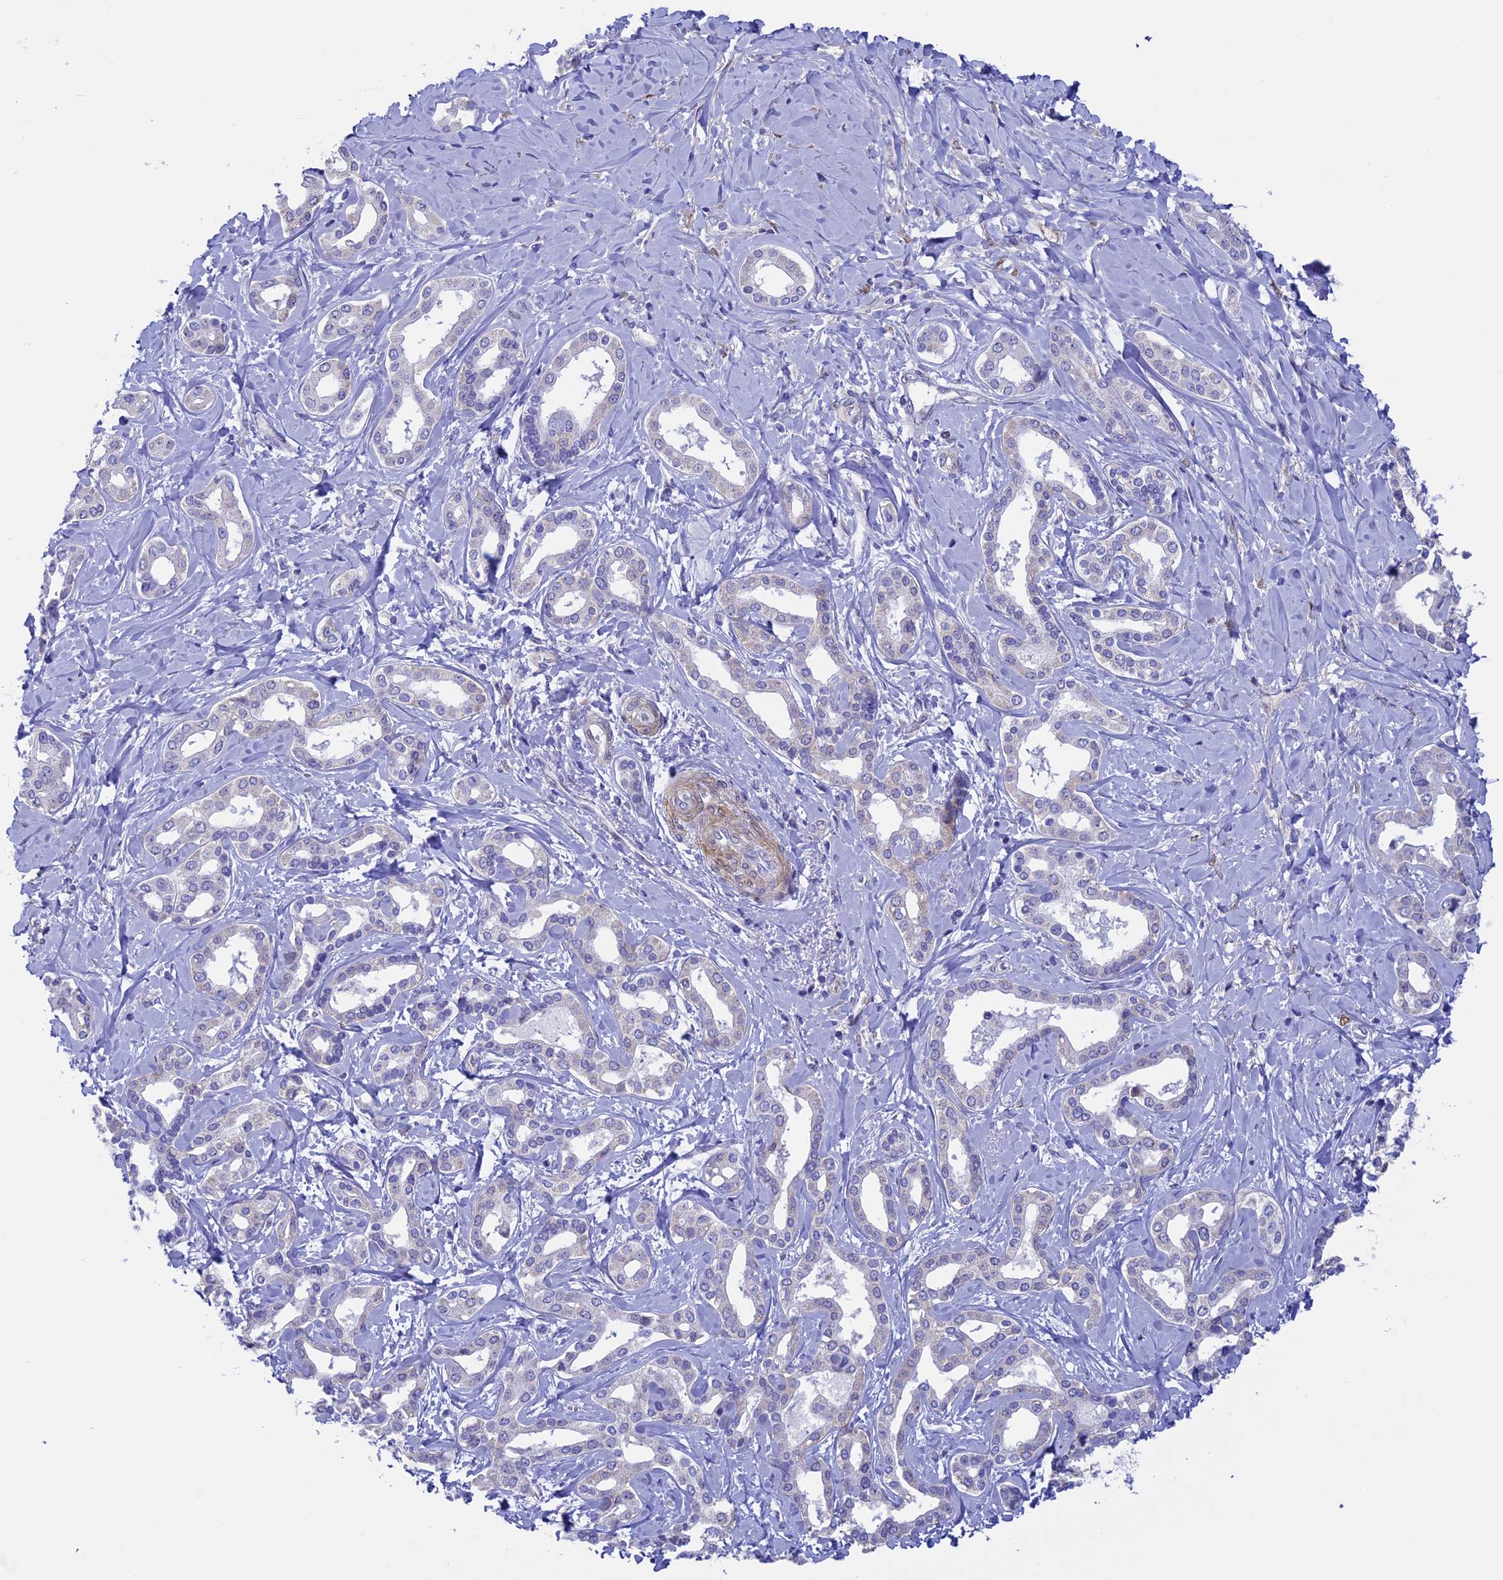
{"staining": {"intensity": "negative", "quantity": "none", "location": "none"}, "tissue": "liver cancer", "cell_type": "Tumor cells", "image_type": "cancer", "snomed": [{"axis": "morphology", "description": "Cholangiocarcinoma"}, {"axis": "topography", "description": "Liver"}], "caption": "This is a image of IHC staining of liver cancer, which shows no expression in tumor cells. (DAB (3,3'-diaminobenzidine) immunohistochemistry (IHC) visualized using brightfield microscopy, high magnification).", "gene": "IGSF6", "patient": {"sex": "female", "age": 77}}